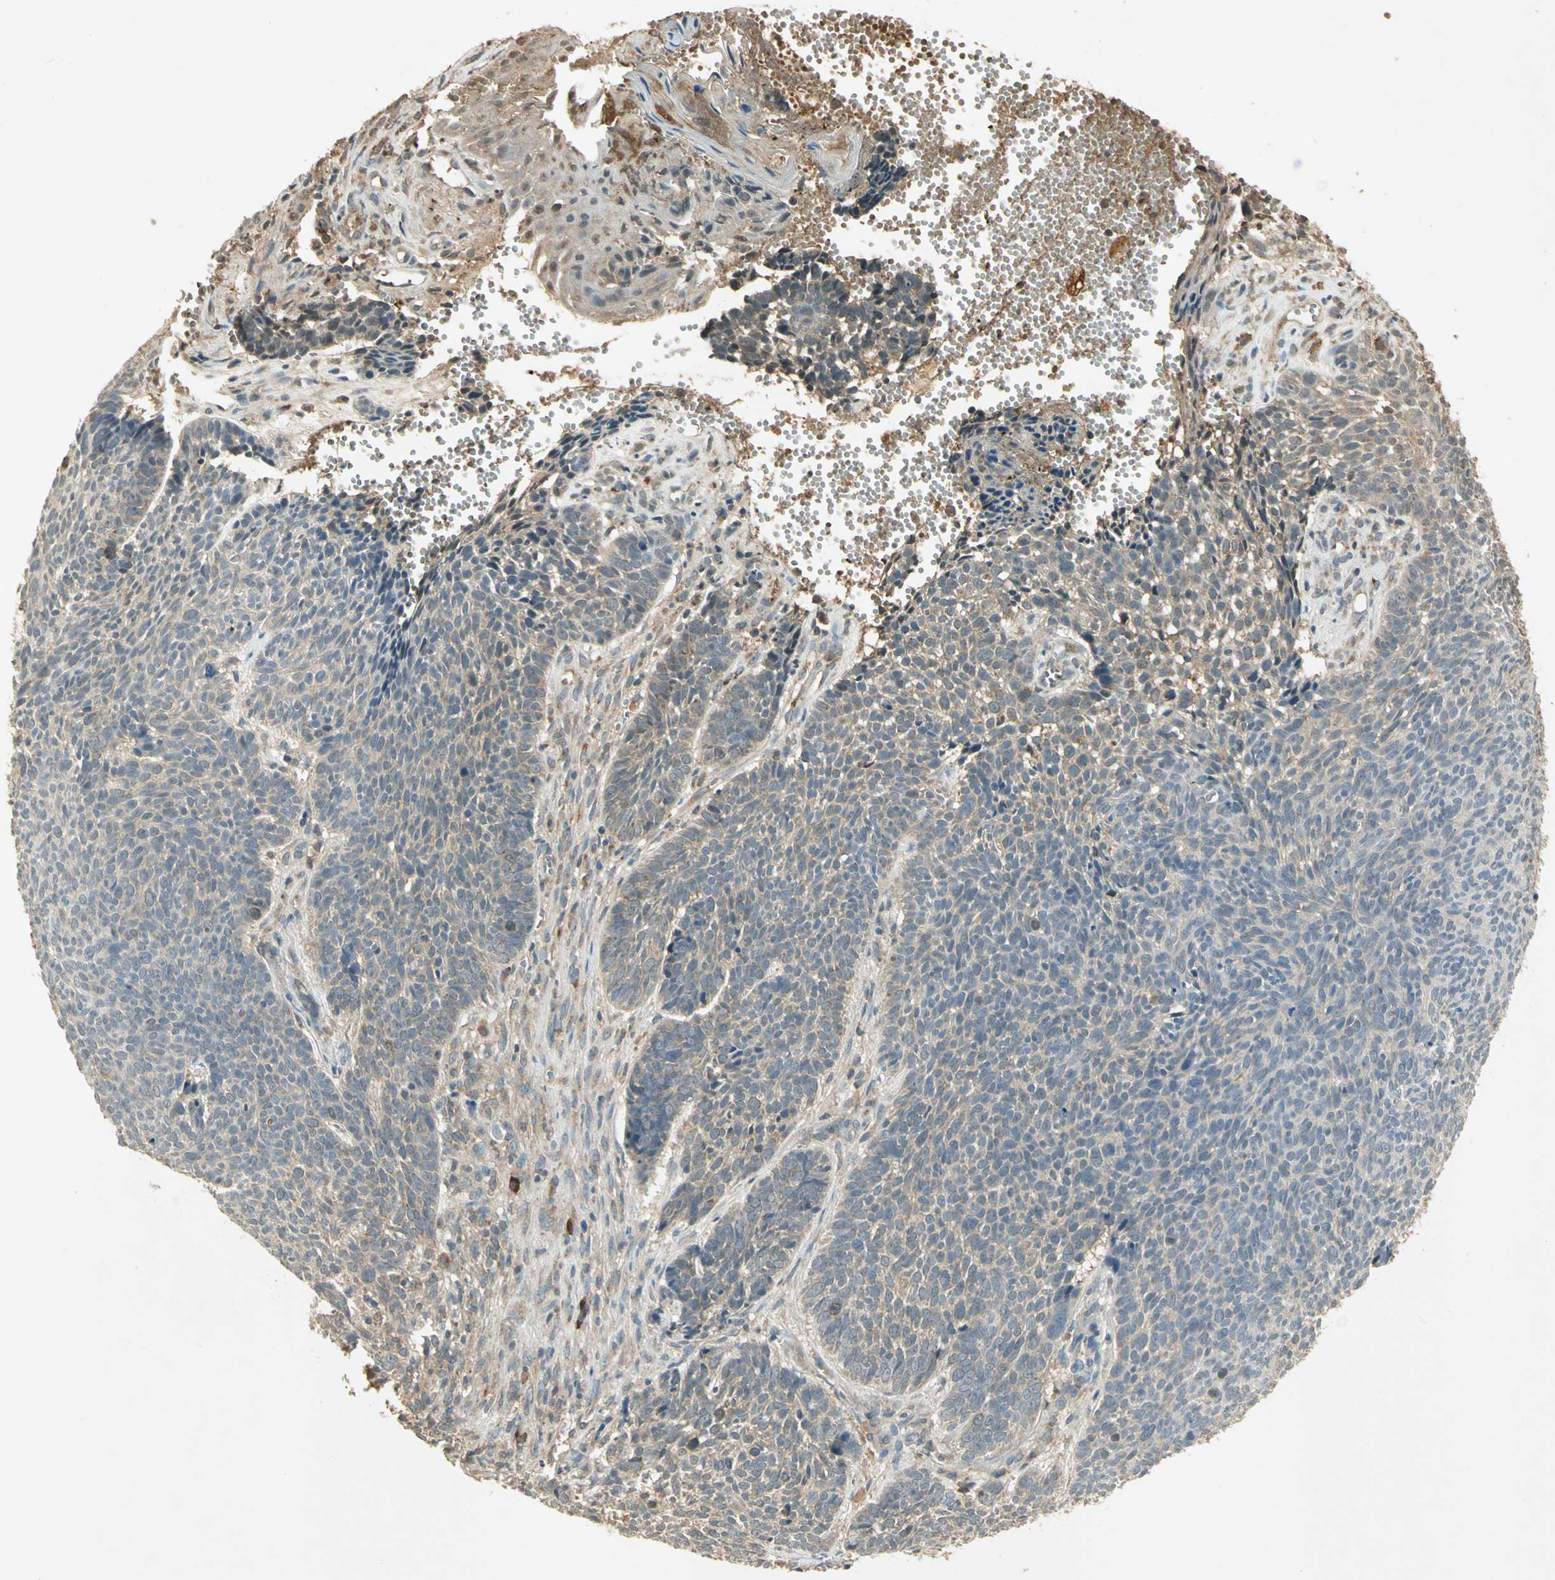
{"staining": {"intensity": "weak", "quantity": ">75%", "location": "cytoplasmic/membranous"}, "tissue": "skin cancer", "cell_type": "Tumor cells", "image_type": "cancer", "snomed": [{"axis": "morphology", "description": "Basal cell carcinoma"}, {"axis": "topography", "description": "Skin"}], "caption": "Immunohistochemical staining of human skin basal cell carcinoma shows low levels of weak cytoplasmic/membranous protein expression in approximately >75% of tumor cells. The staining is performed using DAB (3,3'-diaminobenzidine) brown chromogen to label protein expression. The nuclei are counter-stained blue using hematoxylin.", "gene": "KEAP1", "patient": {"sex": "male", "age": 84}}